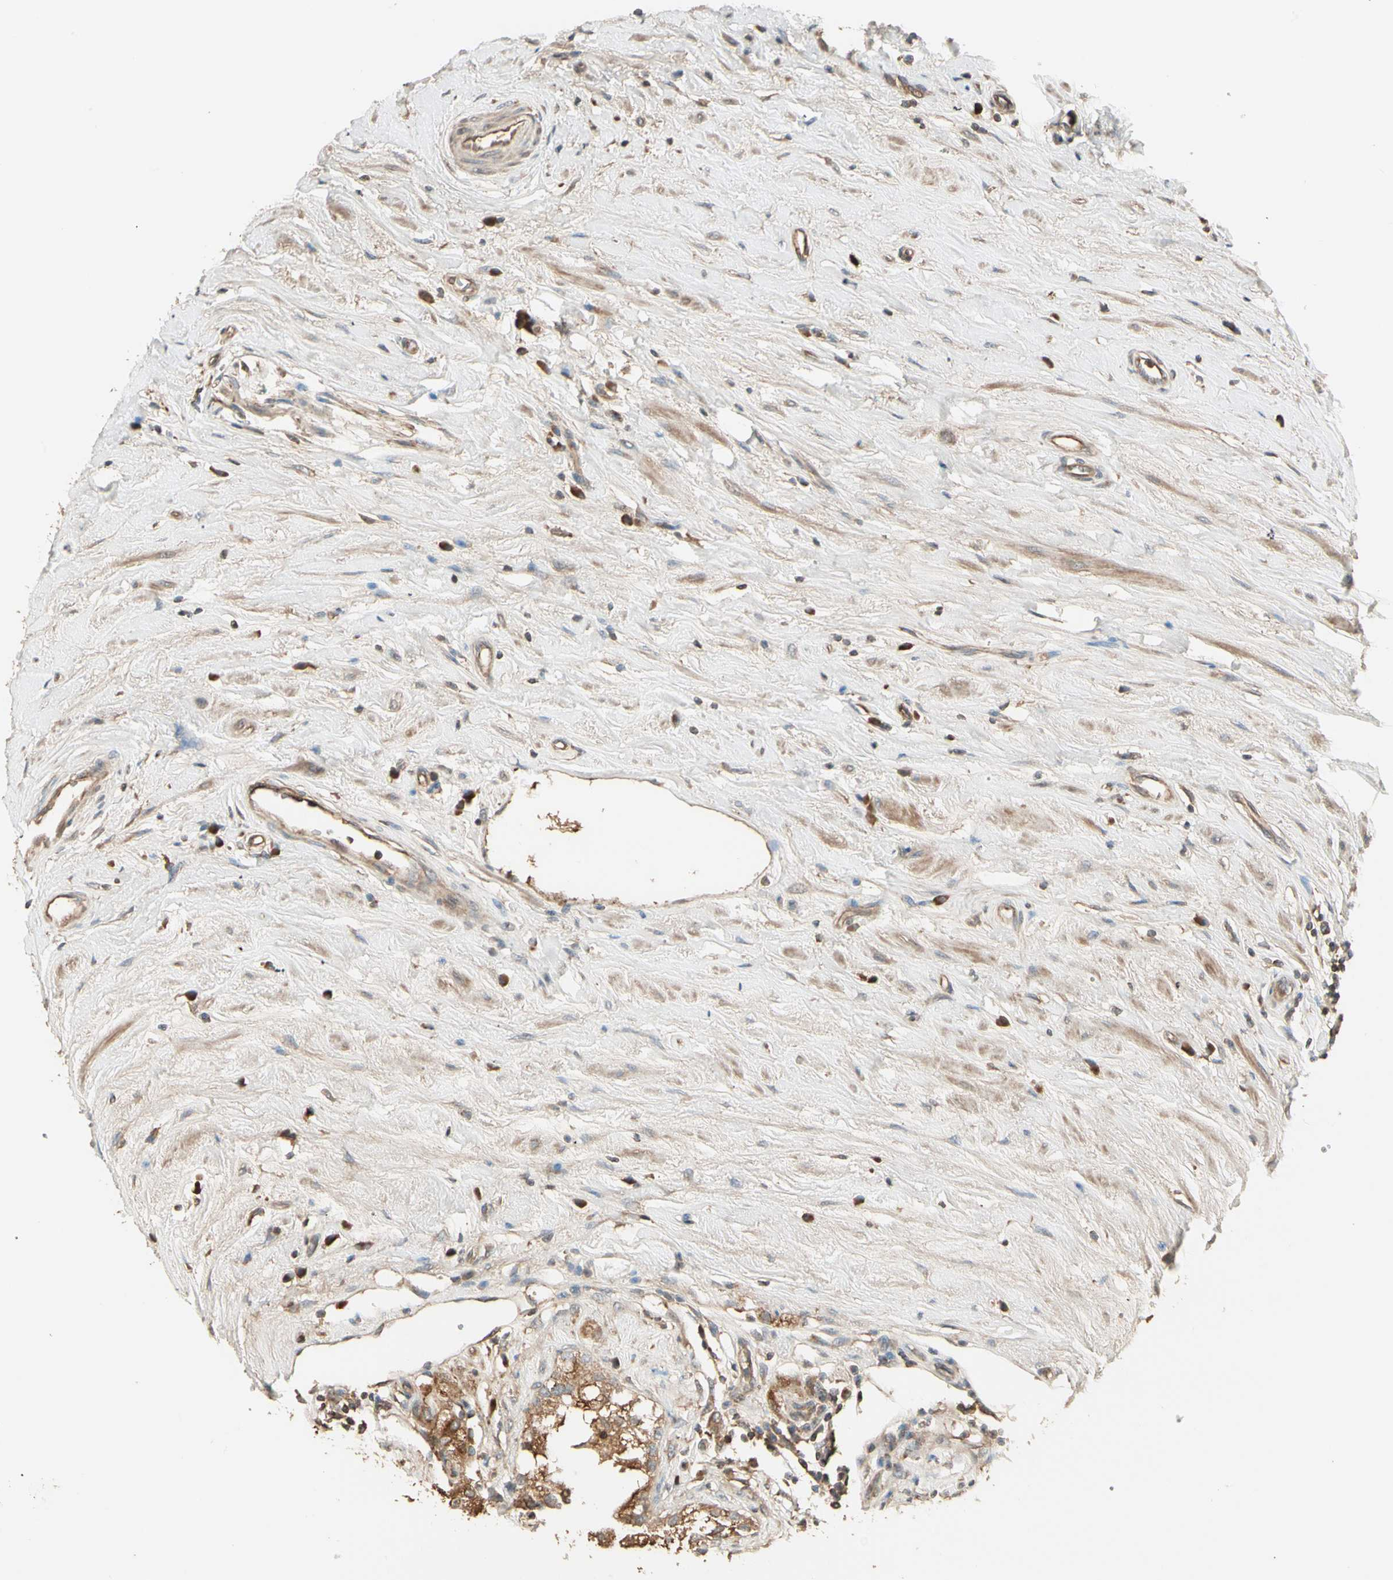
{"staining": {"intensity": "moderate", "quantity": ">75%", "location": "cytoplasmic/membranous"}, "tissue": "epididymis", "cell_type": "Glandular cells", "image_type": "normal", "snomed": [{"axis": "morphology", "description": "Normal tissue, NOS"}, {"axis": "morphology", "description": "Inflammation, NOS"}, {"axis": "topography", "description": "Epididymis"}], "caption": "Protein staining by IHC displays moderate cytoplasmic/membranous staining in about >75% of glandular cells in unremarkable epididymis. The staining was performed using DAB, with brown indicating positive protein expression. Nuclei are stained blue with hematoxylin.", "gene": "TNFRSF21", "patient": {"sex": "male", "age": 84}}